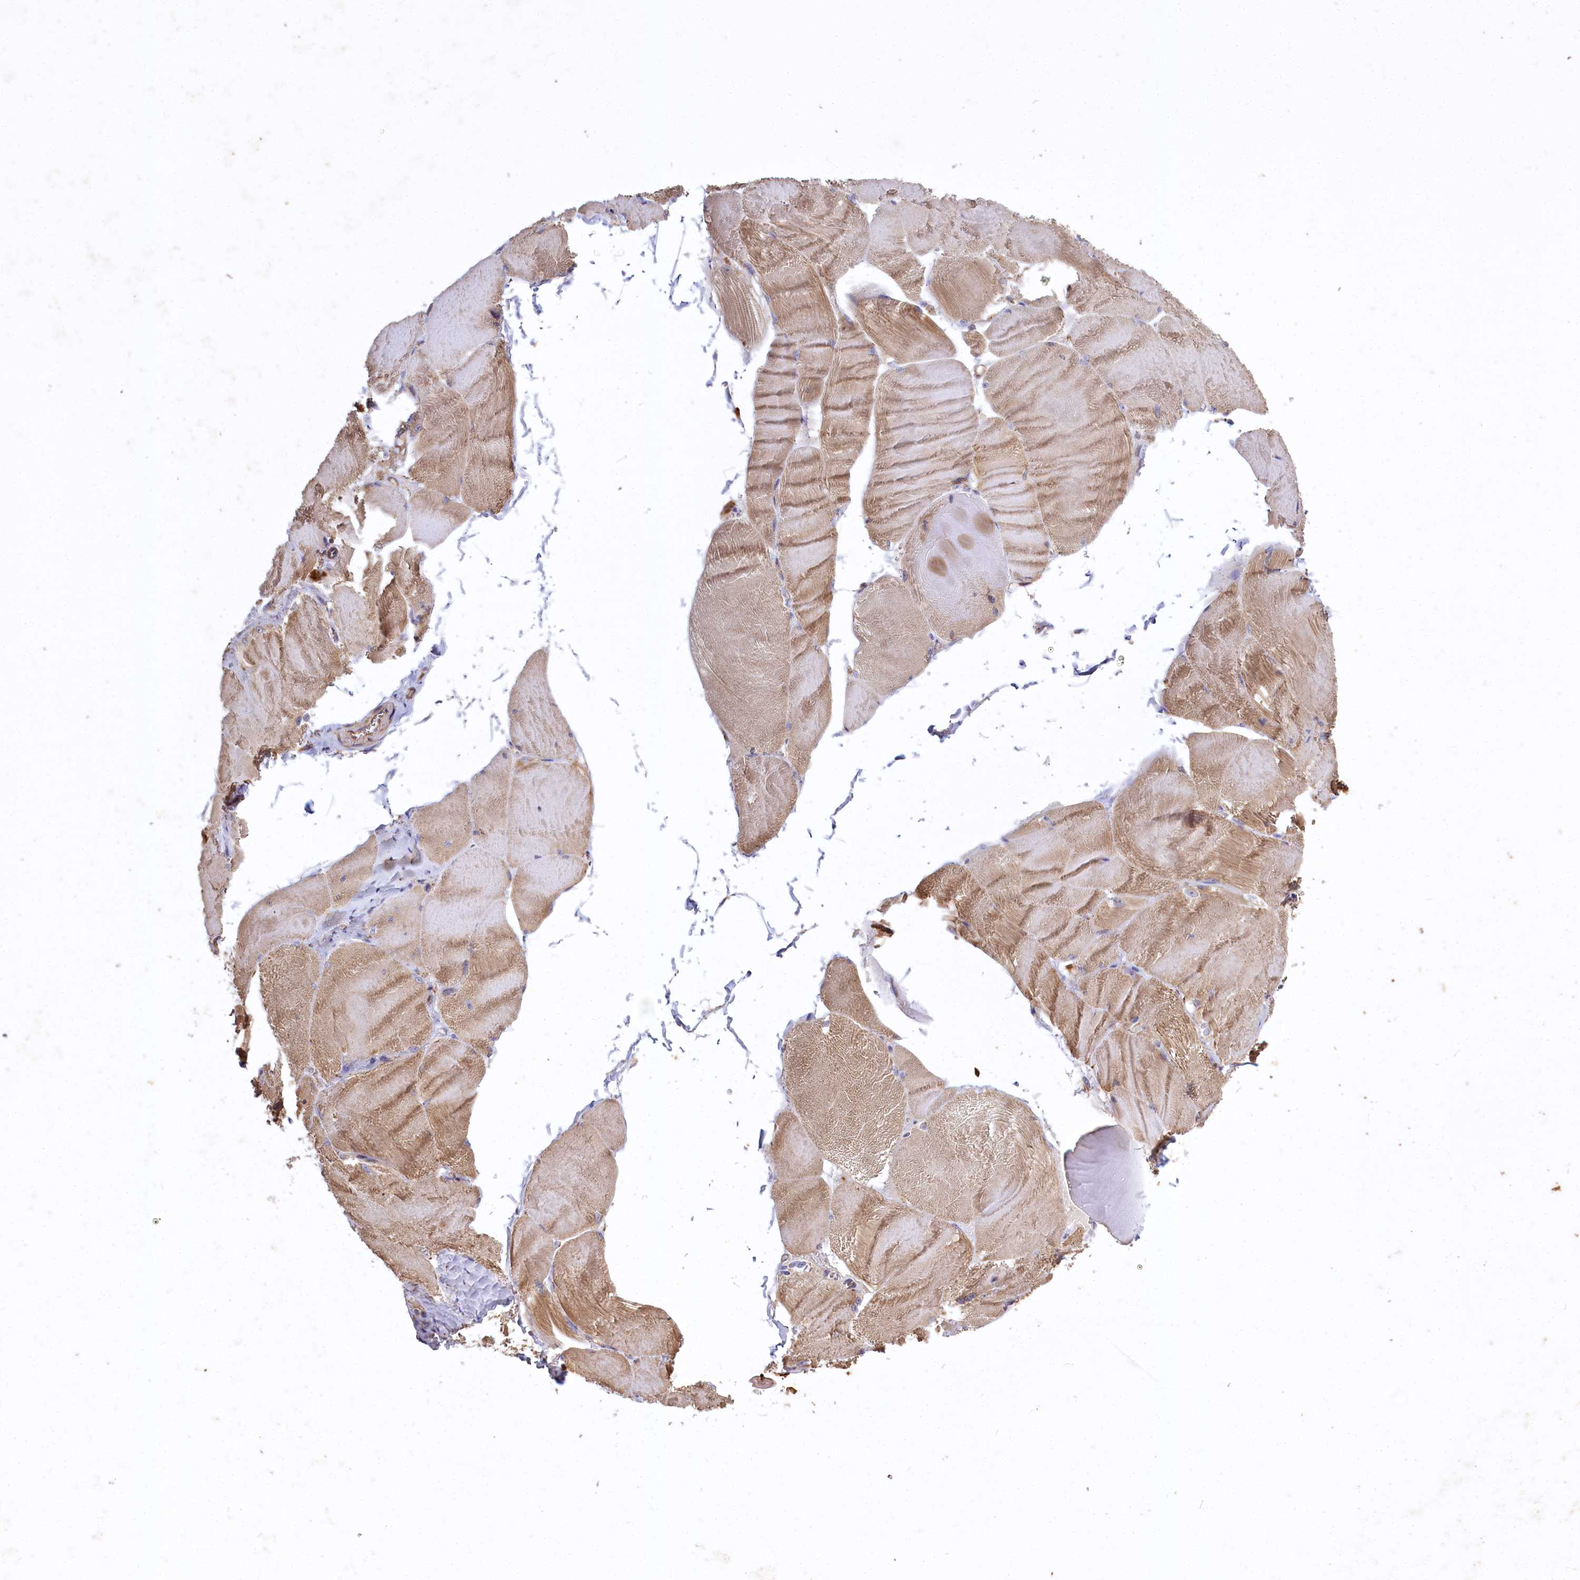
{"staining": {"intensity": "moderate", "quantity": ">75%", "location": "cytoplasmic/membranous"}, "tissue": "skeletal muscle", "cell_type": "Myocytes", "image_type": "normal", "snomed": [{"axis": "morphology", "description": "Normal tissue, NOS"}, {"axis": "morphology", "description": "Basal cell carcinoma"}, {"axis": "topography", "description": "Skeletal muscle"}], "caption": "Approximately >75% of myocytes in normal skeletal muscle show moderate cytoplasmic/membranous protein positivity as visualized by brown immunohistochemical staining.", "gene": "CARD19", "patient": {"sex": "female", "age": 64}}